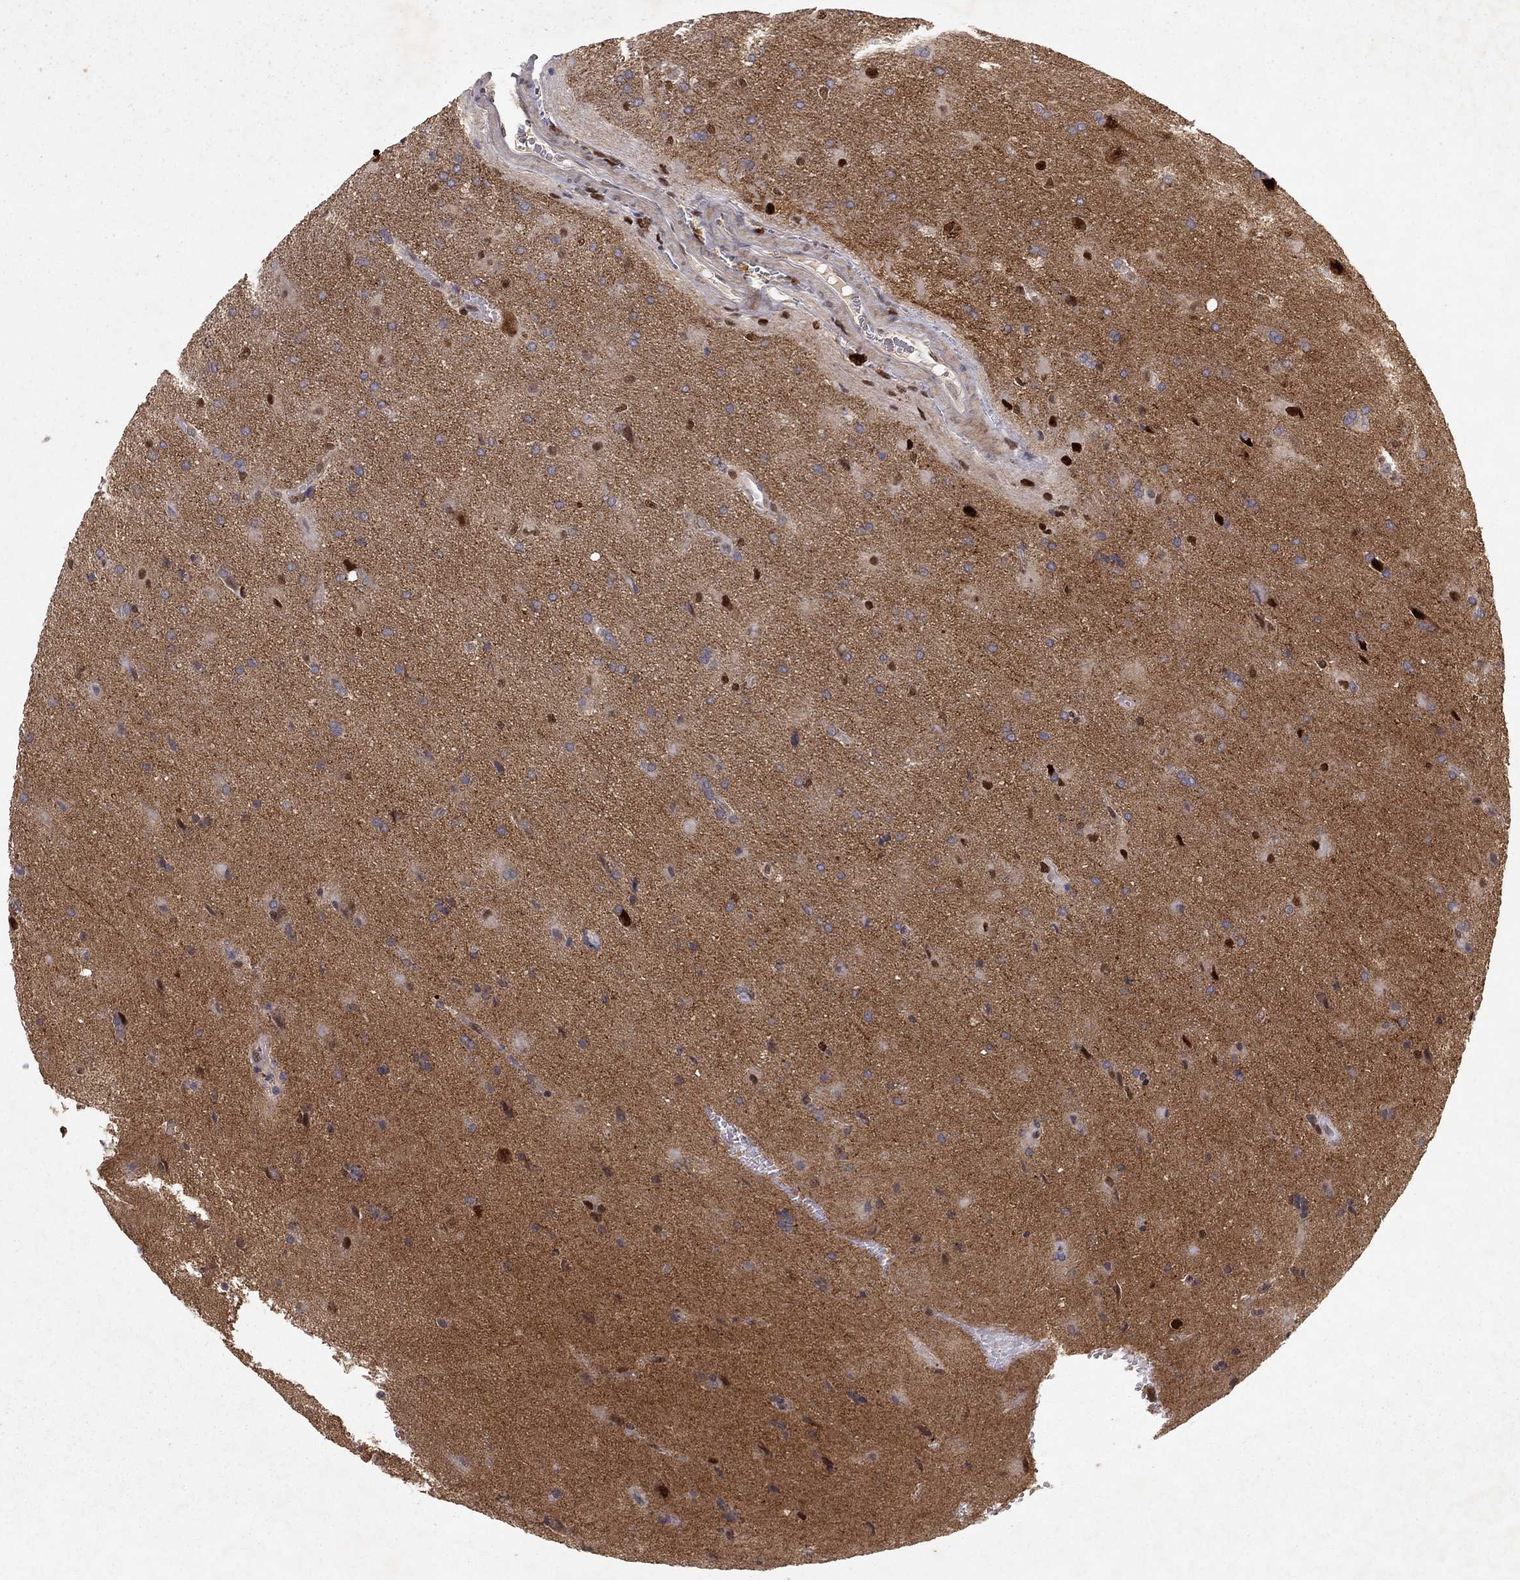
{"staining": {"intensity": "strong", "quantity": "25%-75%", "location": "nuclear"}, "tissue": "glioma", "cell_type": "Tumor cells", "image_type": "cancer", "snomed": [{"axis": "morphology", "description": "Glioma, malignant, Low grade"}, {"axis": "topography", "description": "Brain"}], "caption": "Strong nuclear protein staining is identified in approximately 25%-75% of tumor cells in glioma. The staining was performed using DAB (3,3'-diaminobenzidine), with brown indicating positive protein expression. Nuclei are stained blue with hematoxylin.", "gene": "CRTC1", "patient": {"sex": "male", "age": 58}}